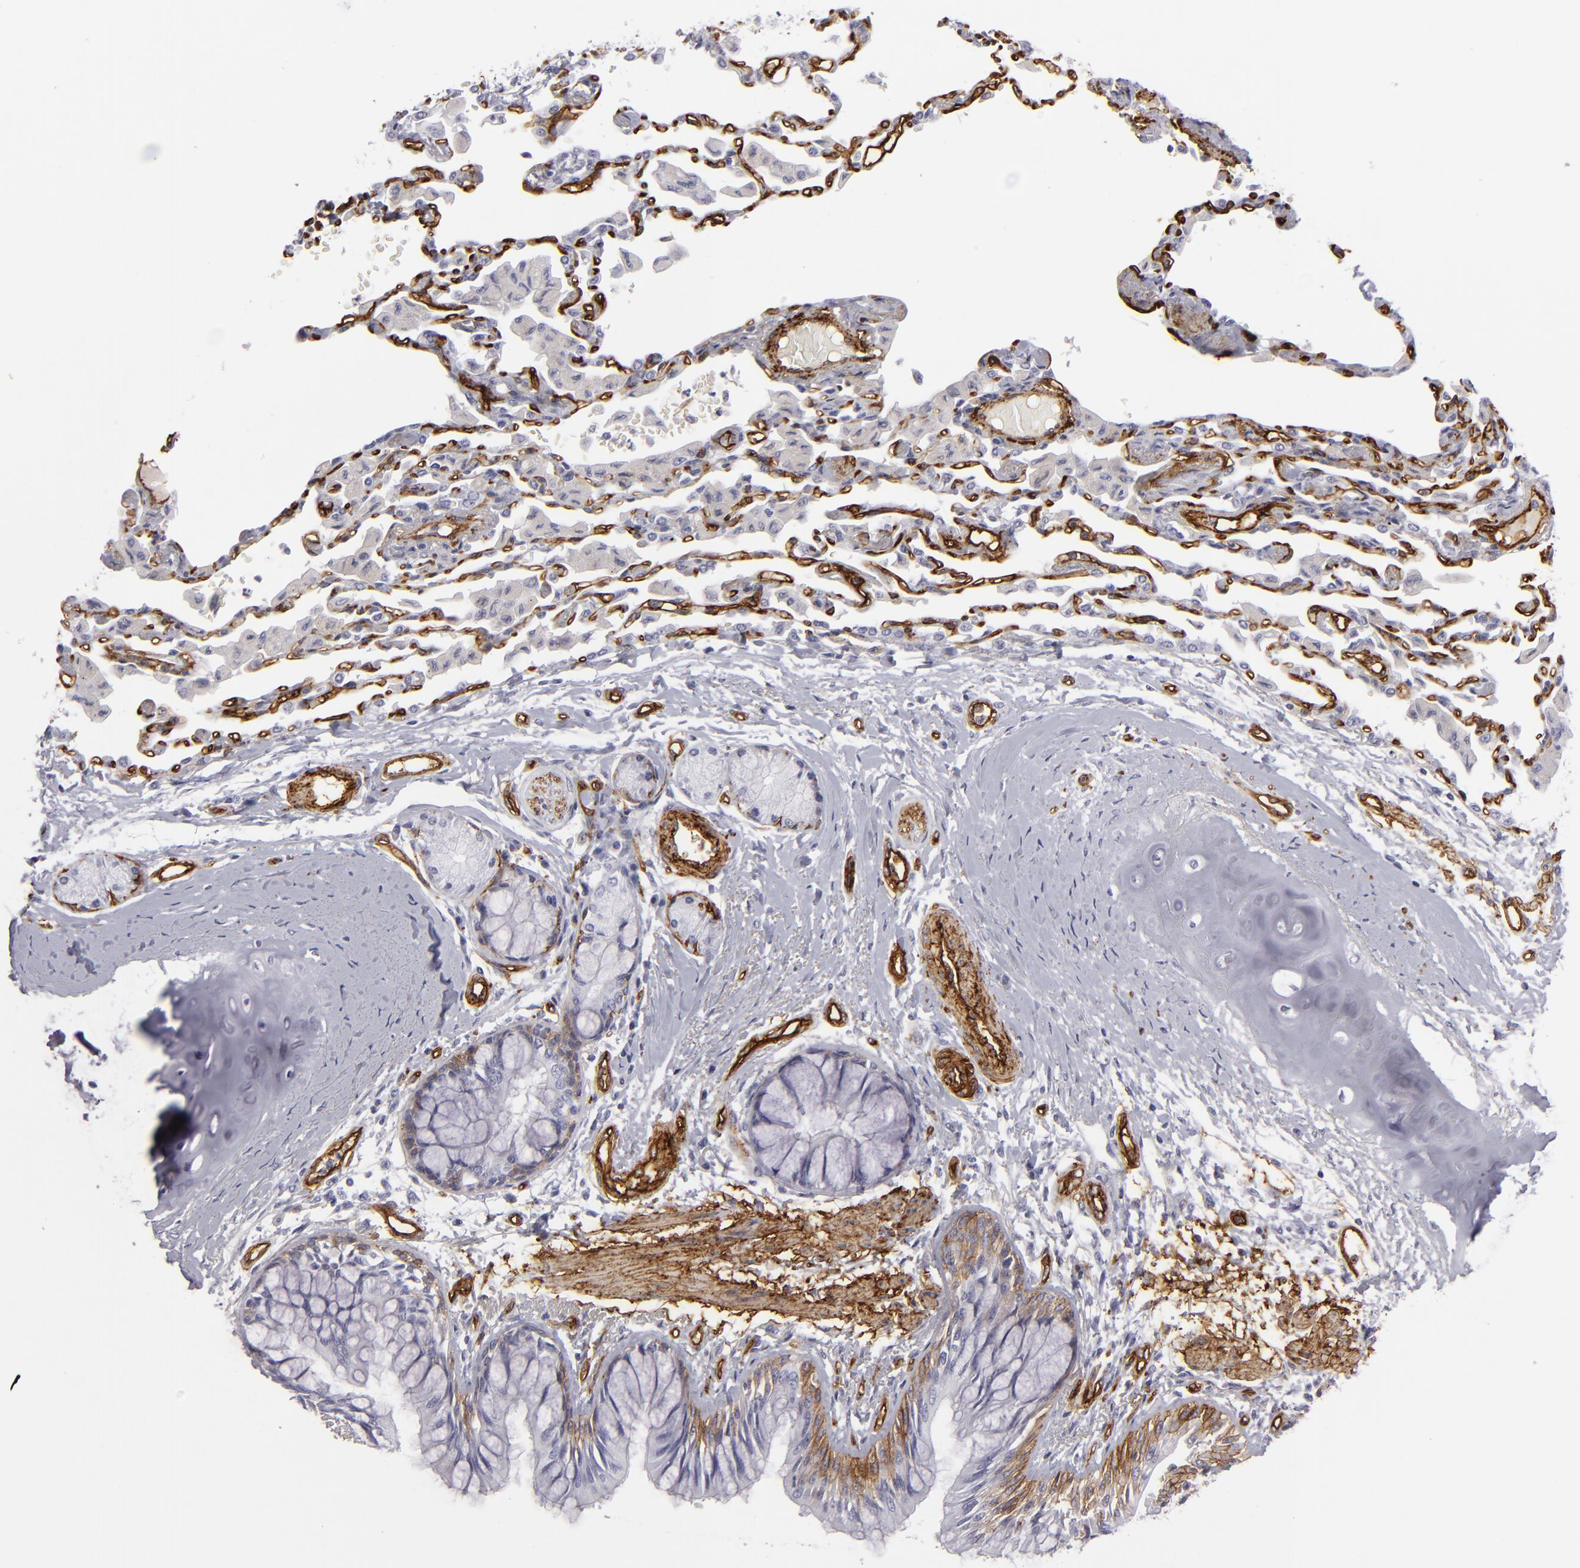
{"staining": {"intensity": "negative", "quantity": "none", "location": "none"}, "tissue": "bronchus", "cell_type": "Respiratory epithelial cells", "image_type": "normal", "snomed": [{"axis": "morphology", "description": "Normal tissue, NOS"}, {"axis": "topography", "description": "Cartilage tissue"}, {"axis": "topography", "description": "Bronchus"}, {"axis": "topography", "description": "Lung"}, {"axis": "topography", "description": "Peripheral nerve tissue"}], "caption": "Immunohistochemistry micrograph of normal bronchus: human bronchus stained with DAB (3,3'-diaminobenzidine) shows no significant protein expression in respiratory epithelial cells.", "gene": "MCAM", "patient": {"sex": "female", "age": 49}}